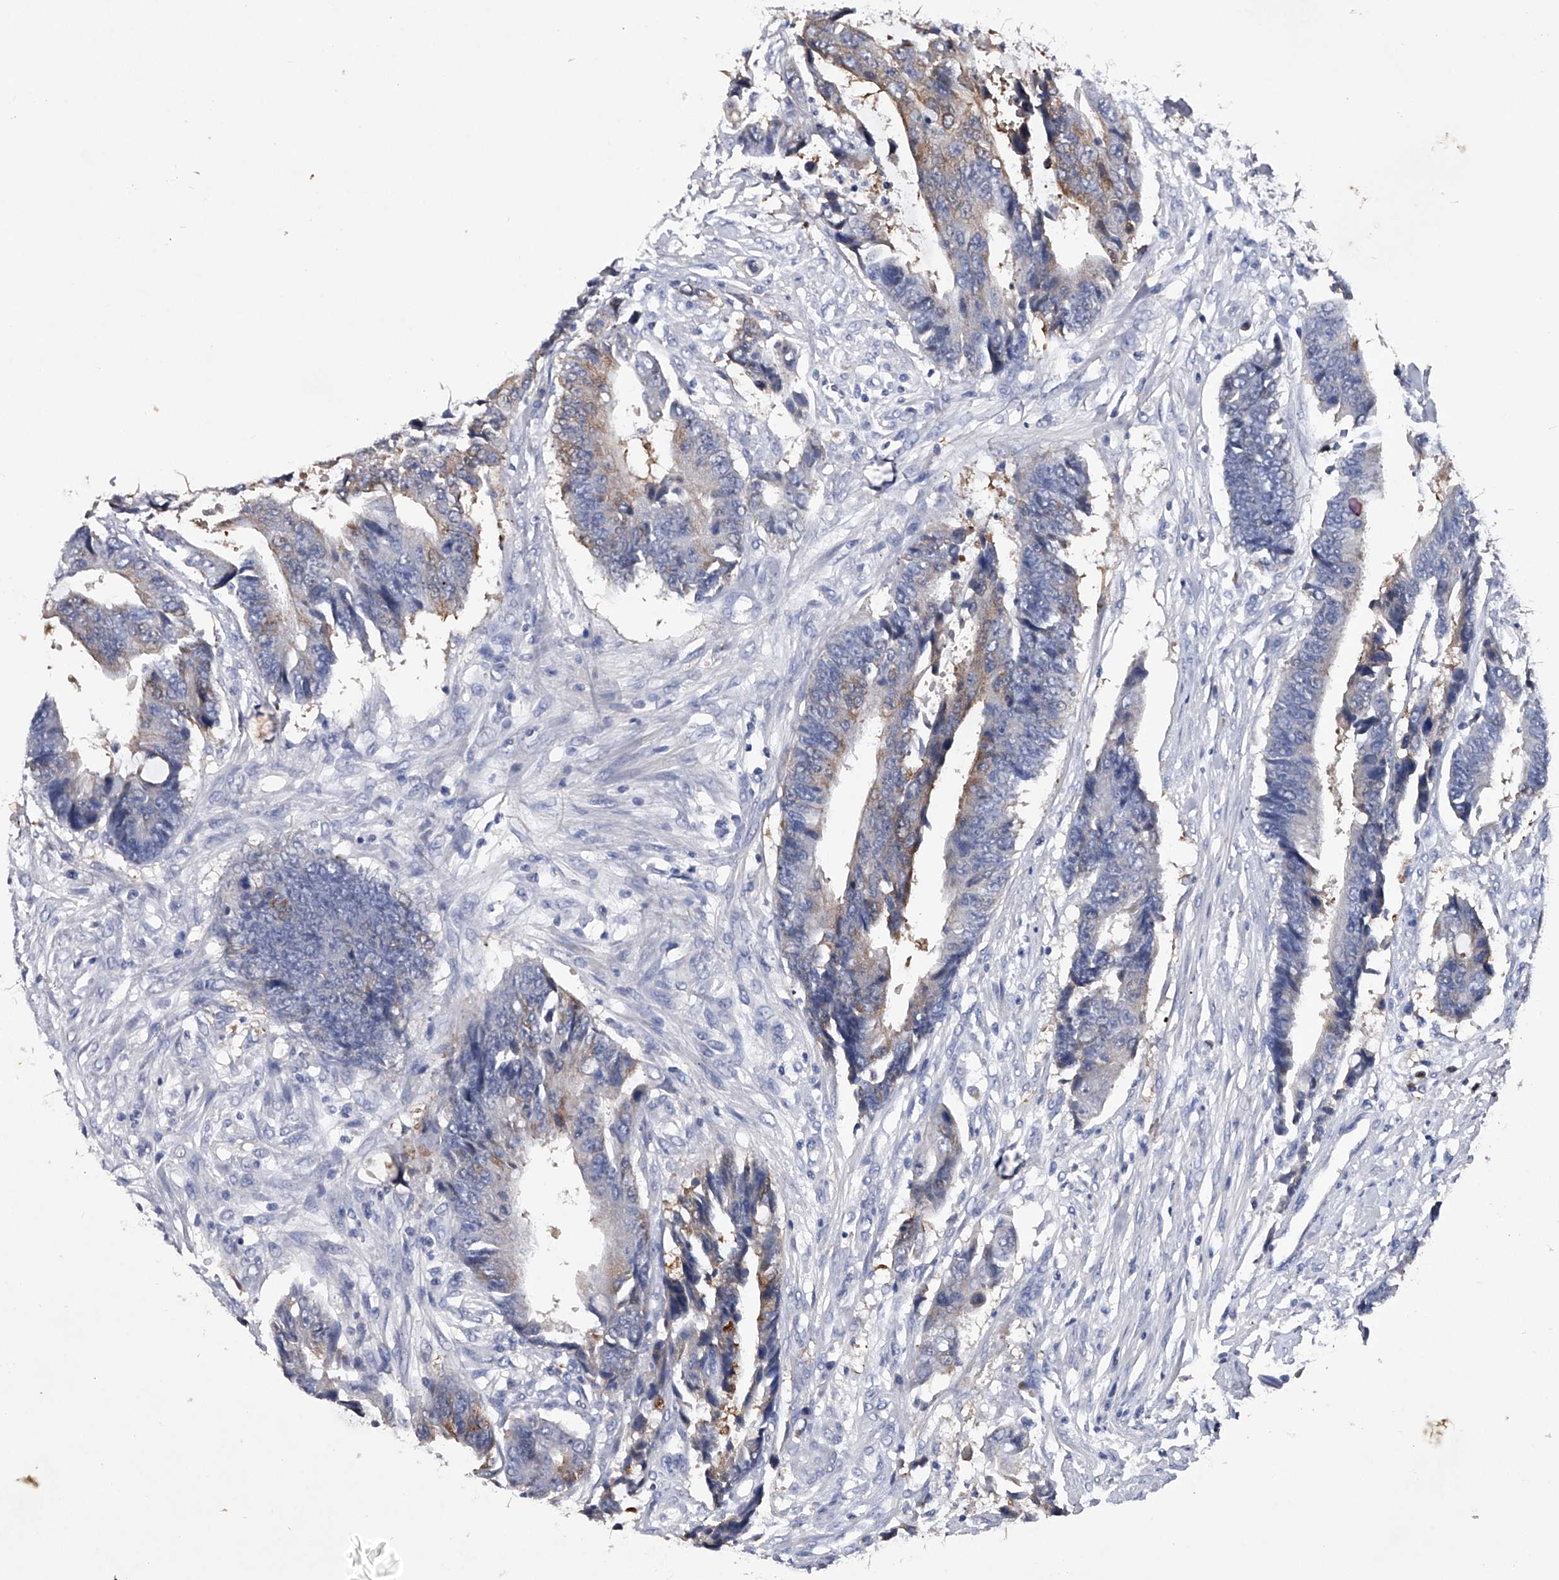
{"staining": {"intensity": "weak", "quantity": "<25%", "location": "cytoplasmic/membranous"}, "tissue": "colorectal cancer", "cell_type": "Tumor cells", "image_type": "cancer", "snomed": [{"axis": "morphology", "description": "Adenocarcinoma, NOS"}, {"axis": "topography", "description": "Rectum"}], "caption": "Photomicrograph shows no protein expression in tumor cells of adenocarcinoma (colorectal) tissue.", "gene": "ASNS", "patient": {"sex": "male", "age": 84}}